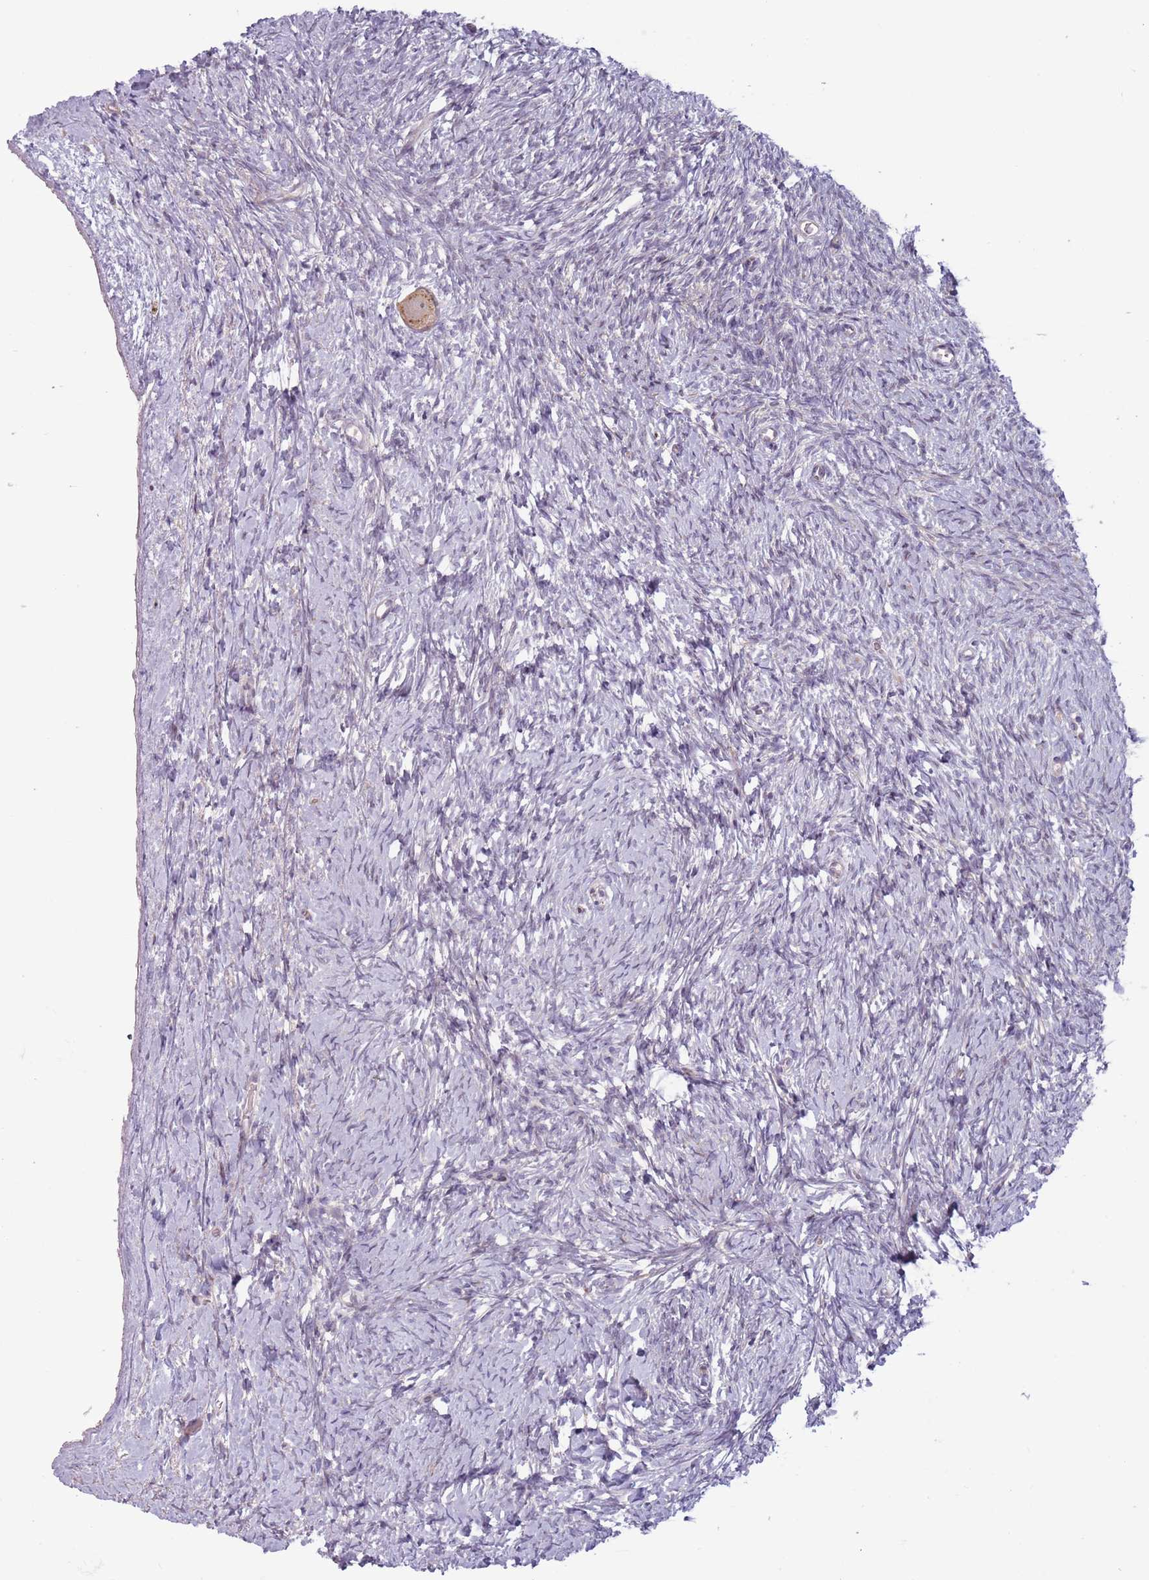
{"staining": {"intensity": "moderate", "quantity": ">75%", "location": "cytoplasmic/membranous"}, "tissue": "ovary", "cell_type": "Follicle cells", "image_type": "normal", "snomed": [{"axis": "morphology", "description": "Normal tissue, NOS"}, {"axis": "morphology", "description": "Developmental malformation"}, {"axis": "topography", "description": "Ovary"}], "caption": "Ovary stained with DAB (3,3'-diaminobenzidine) immunohistochemistry demonstrates medium levels of moderate cytoplasmic/membranous expression in about >75% of follicle cells. The protein is shown in brown color, while the nuclei are stained blue.", "gene": "CCDC150", "patient": {"sex": "female", "age": 39}}